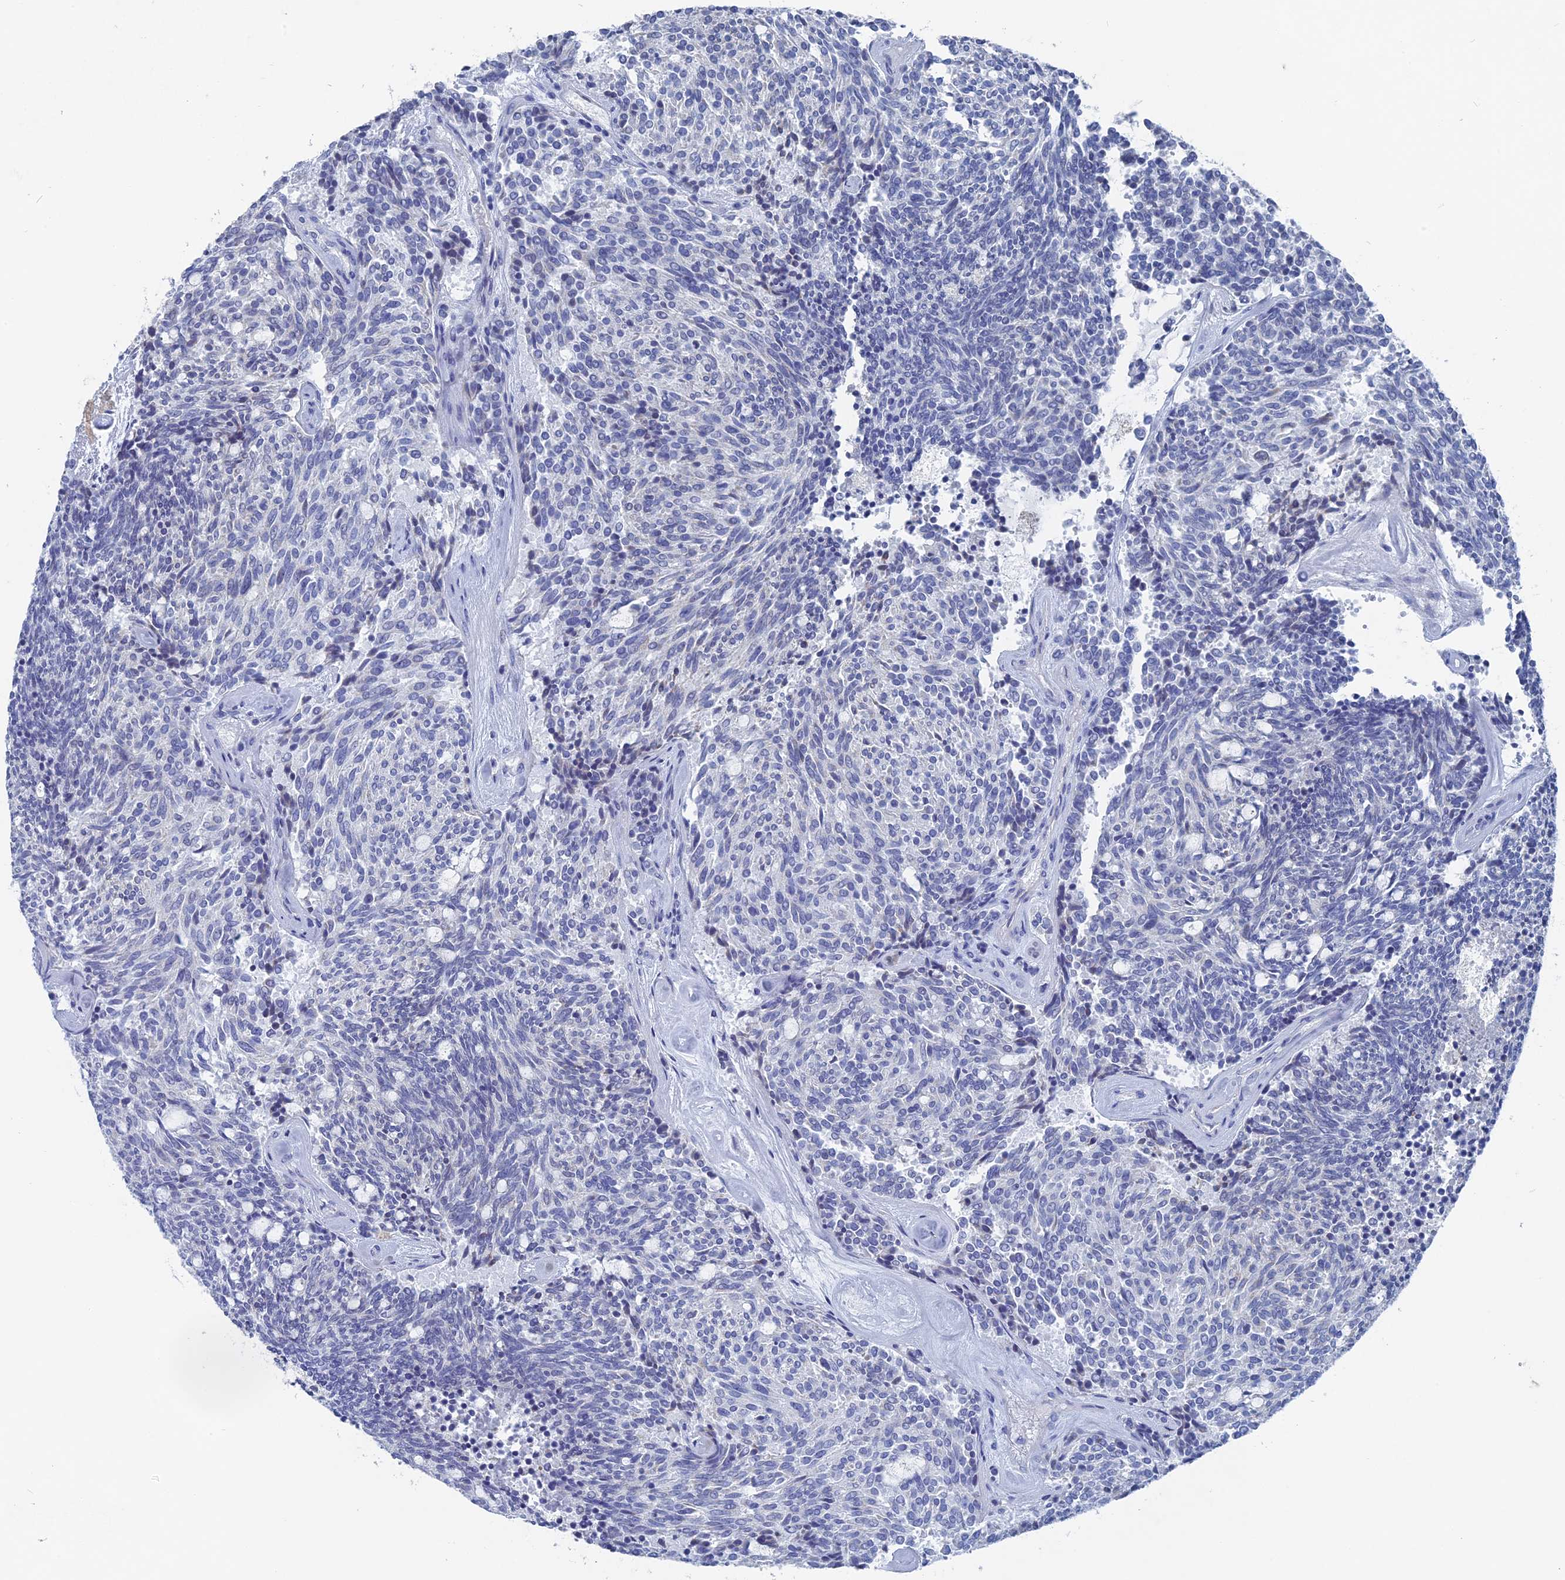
{"staining": {"intensity": "negative", "quantity": "none", "location": "none"}, "tissue": "carcinoid", "cell_type": "Tumor cells", "image_type": "cancer", "snomed": [{"axis": "morphology", "description": "Carcinoid, malignant, NOS"}, {"axis": "topography", "description": "Pancreas"}], "caption": "Protein analysis of carcinoid shows no significant expression in tumor cells.", "gene": "HIGD1A", "patient": {"sex": "female", "age": 54}}